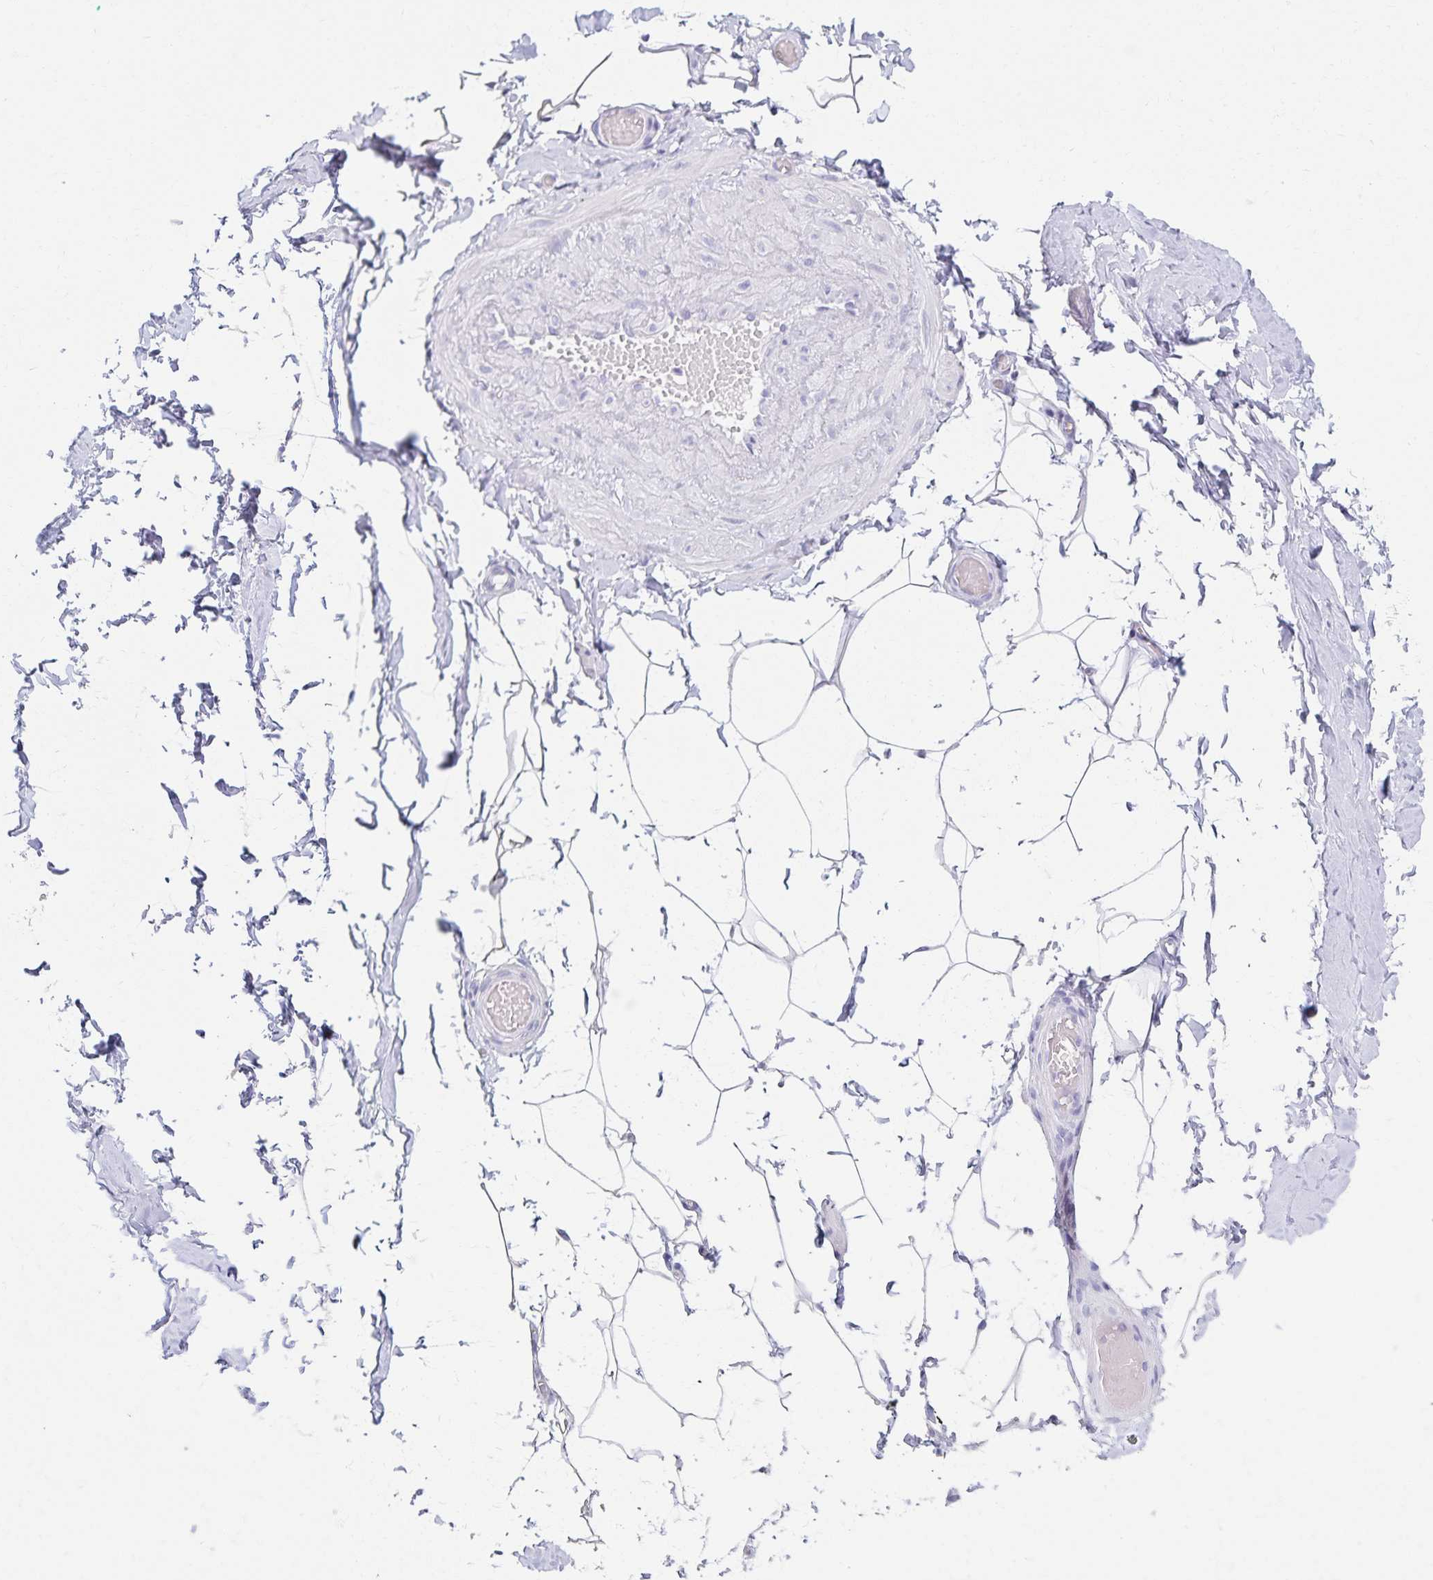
{"staining": {"intensity": "negative", "quantity": "none", "location": "none"}, "tissue": "adipose tissue", "cell_type": "Adipocytes", "image_type": "normal", "snomed": [{"axis": "morphology", "description": "Normal tissue, NOS"}, {"axis": "topography", "description": "Soft tissue"}, {"axis": "topography", "description": "Adipose tissue"}, {"axis": "topography", "description": "Vascular tissue"}, {"axis": "topography", "description": "Peripheral nerve tissue"}], "caption": "Normal adipose tissue was stained to show a protein in brown. There is no significant staining in adipocytes. (Stains: DAB (3,3'-diaminobenzidine) immunohistochemistry (IHC) with hematoxylin counter stain, Microscopy: brightfield microscopy at high magnification).", "gene": "C2orf50", "patient": {"sex": "male", "age": 29}}